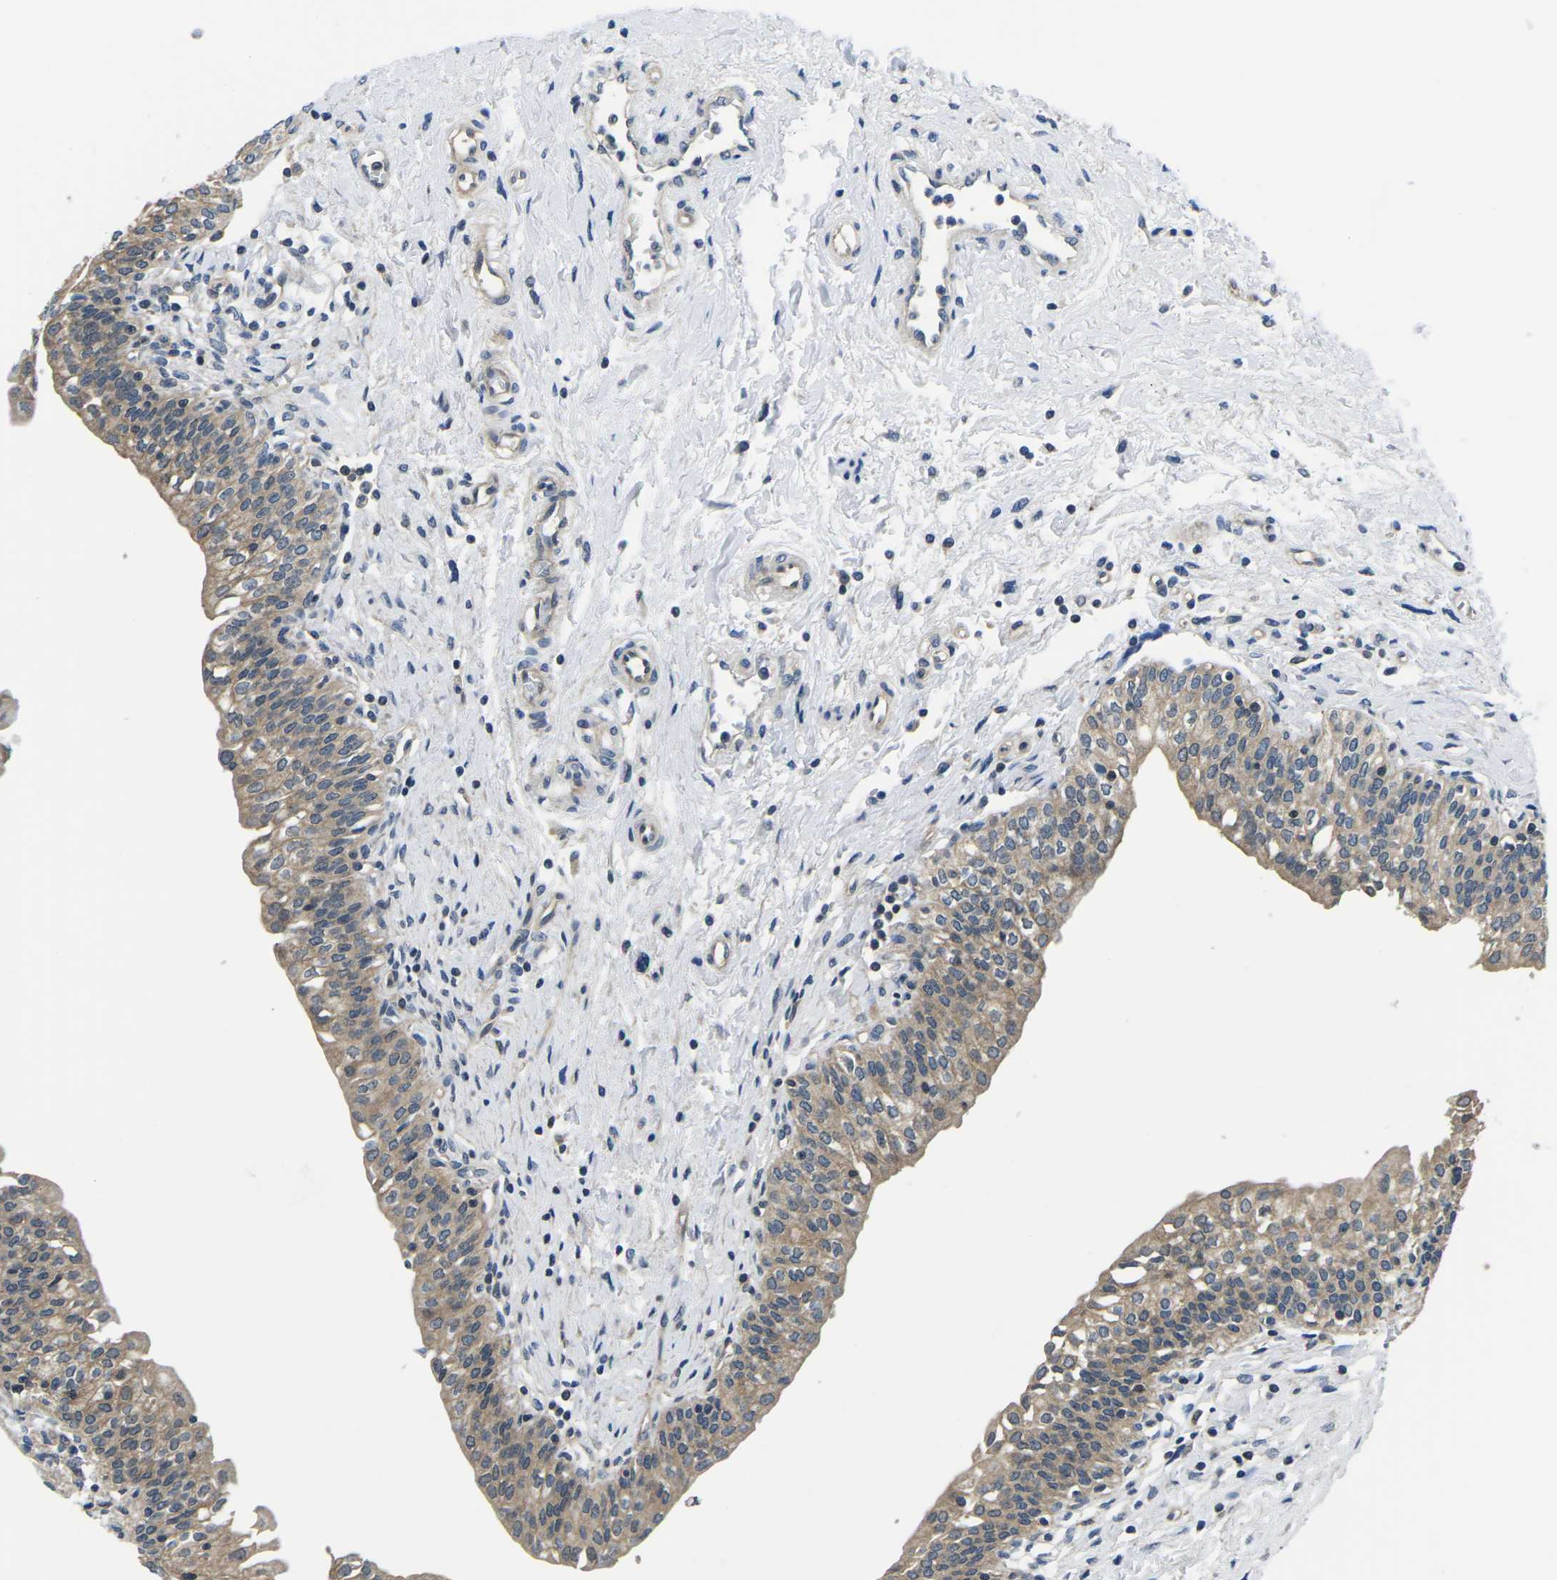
{"staining": {"intensity": "moderate", "quantity": ">75%", "location": "cytoplasmic/membranous"}, "tissue": "urinary bladder", "cell_type": "Urothelial cells", "image_type": "normal", "snomed": [{"axis": "morphology", "description": "Normal tissue, NOS"}, {"axis": "topography", "description": "Urinary bladder"}], "caption": "DAB immunohistochemical staining of benign urinary bladder exhibits moderate cytoplasmic/membranous protein positivity in about >75% of urothelial cells.", "gene": "GSK3B", "patient": {"sex": "male", "age": 55}}